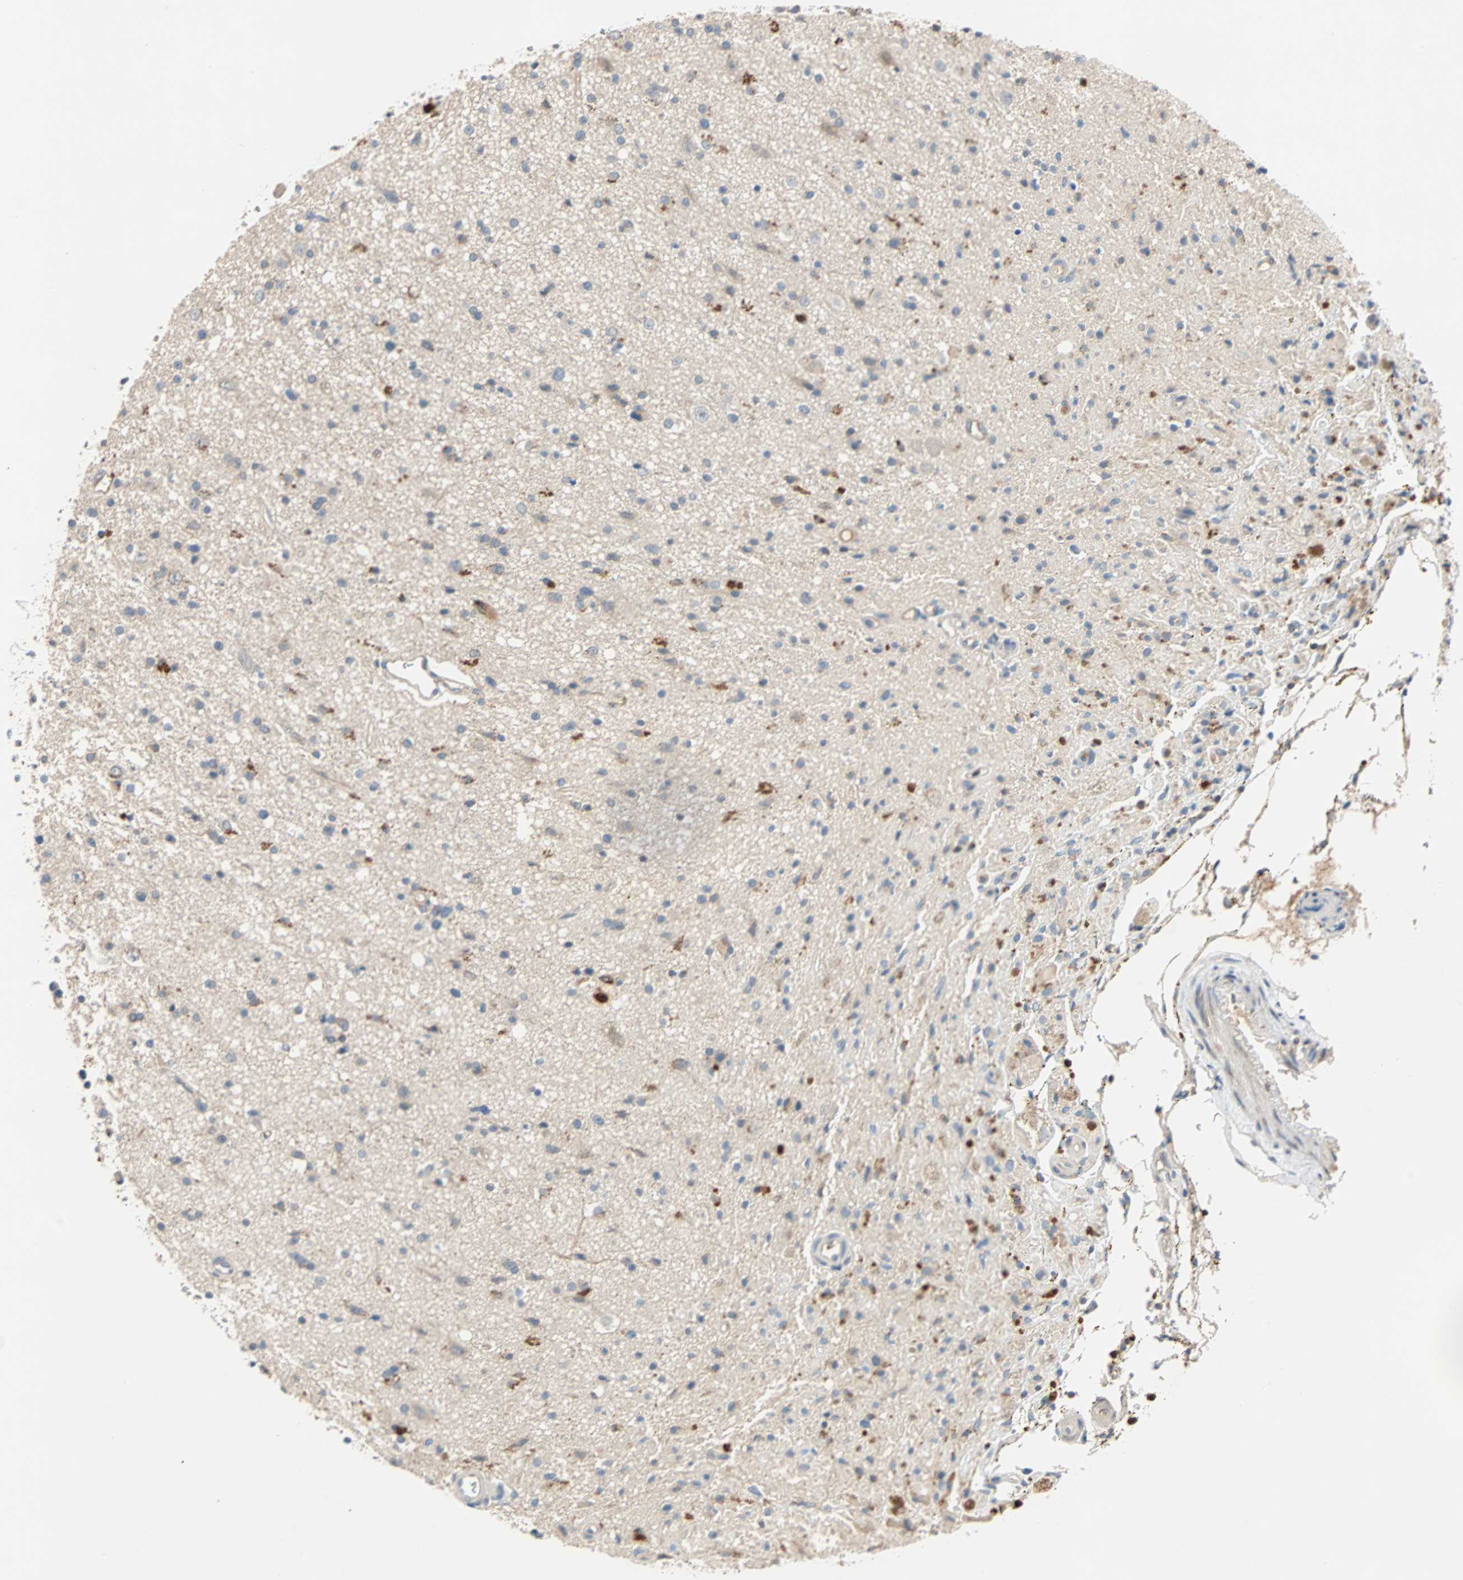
{"staining": {"intensity": "negative", "quantity": "none", "location": "none"}, "tissue": "glioma", "cell_type": "Tumor cells", "image_type": "cancer", "snomed": [{"axis": "morphology", "description": "Glioma, malignant, High grade"}, {"axis": "topography", "description": "Brain"}], "caption": "This is an immunohistochemistry micrograph of human malignant glioma (high-grade). There is no positivity in tumor cells.", "gene": "MAP4K1", "patient": {"sex": "male", "age": 33}}